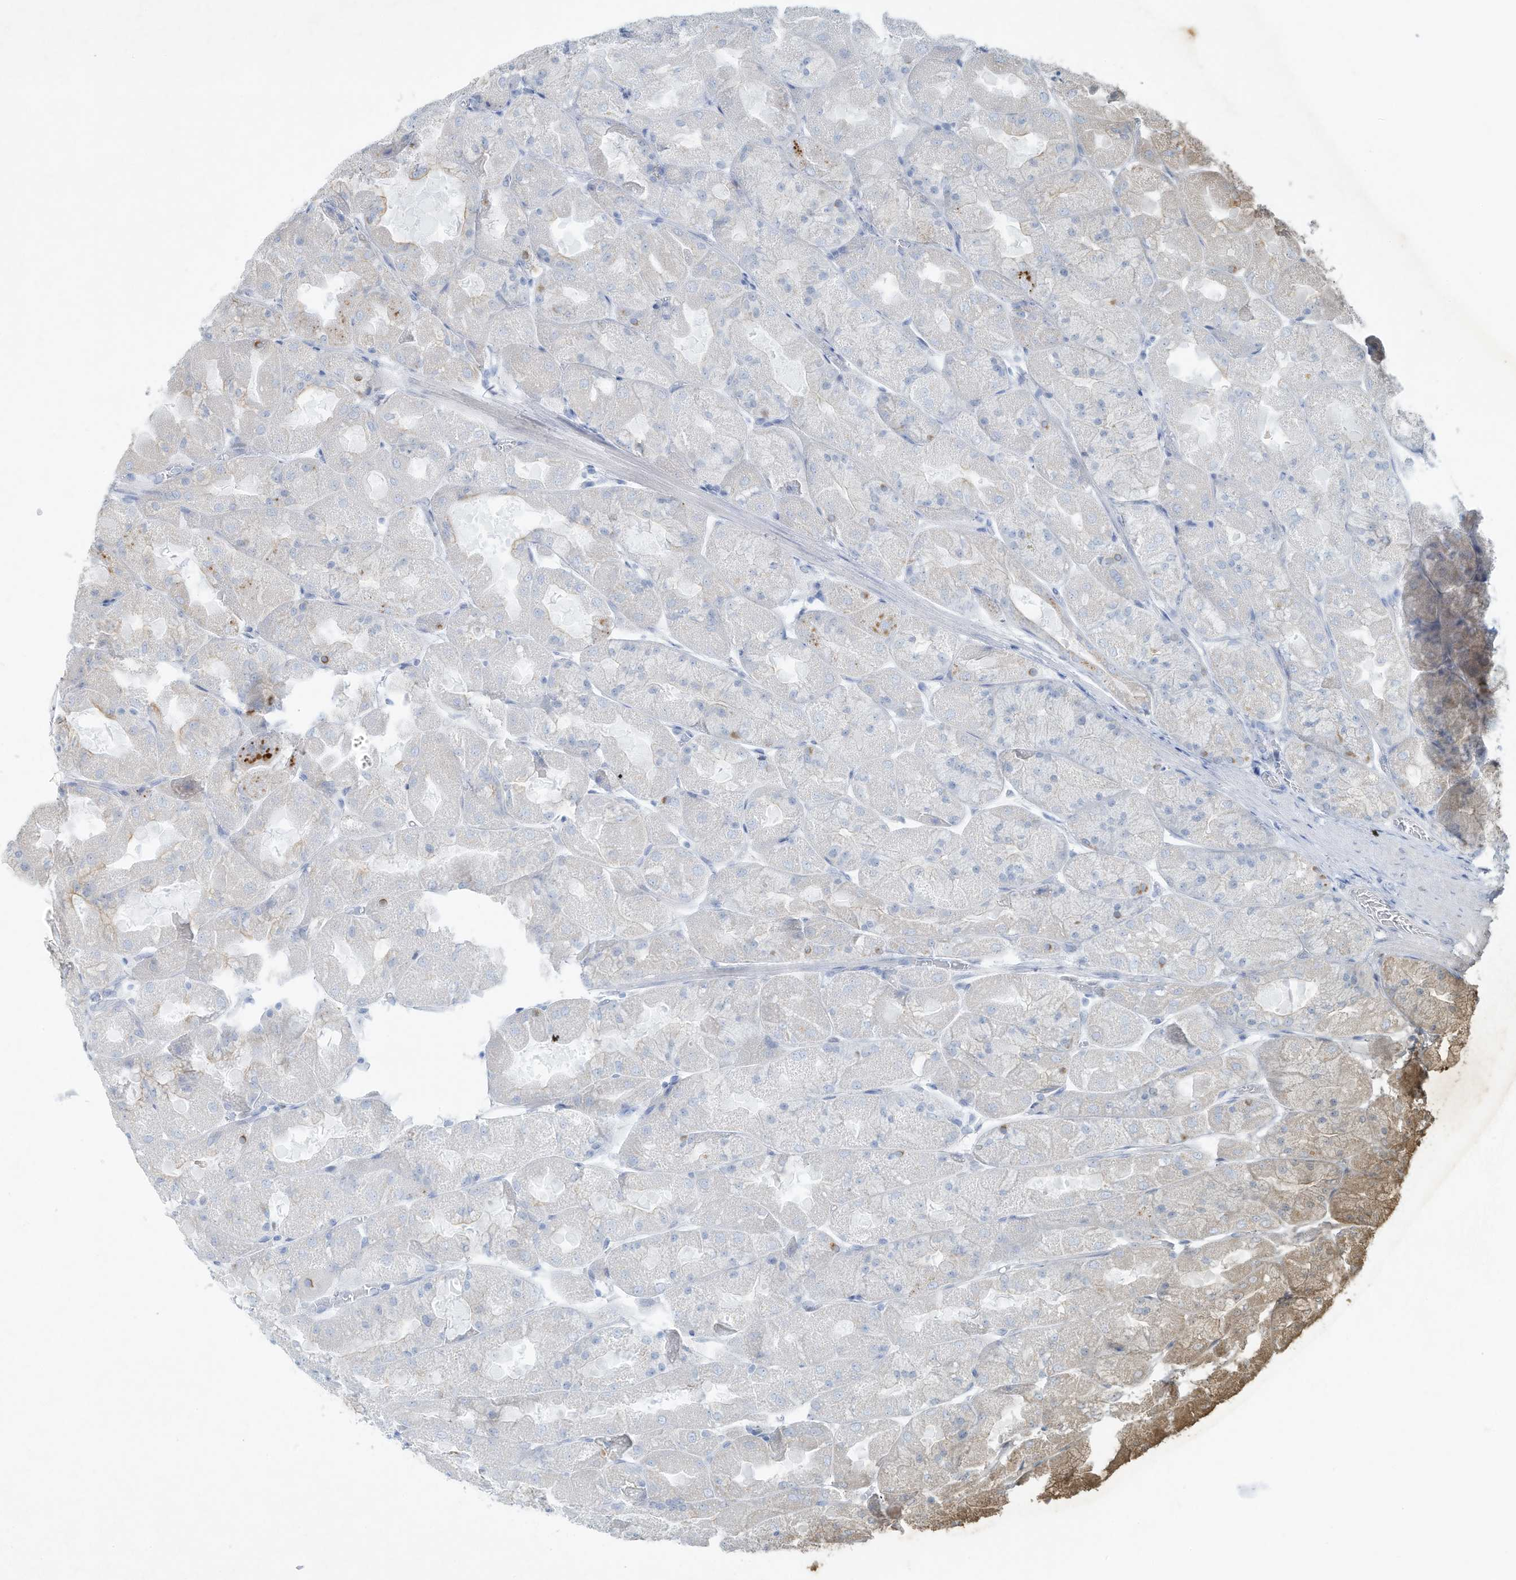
{"staining": {"intensity": "moderate", "quantity": "<25%", "location": "cytoplasmic/membranous"}, "tissue": "stomach", "cell_type": "Glandular cells", "image_type": "normal", "snomed": [{"axis": "morphology", "description": "Normal tissue, NOS"}, {"axis": "topography", "description": "Stomach"}], "caption": "Moderate cytoplasmic/membranous staining is present in approximately <25% of glandular cells in benign stomach. The staining is performed using DAB brown chromogen to label protein expression. The nuclei are counter-stained blue using hematoxylin.", "gene": "TUBE1", "patient": {"sex": "female", "age": 61}}